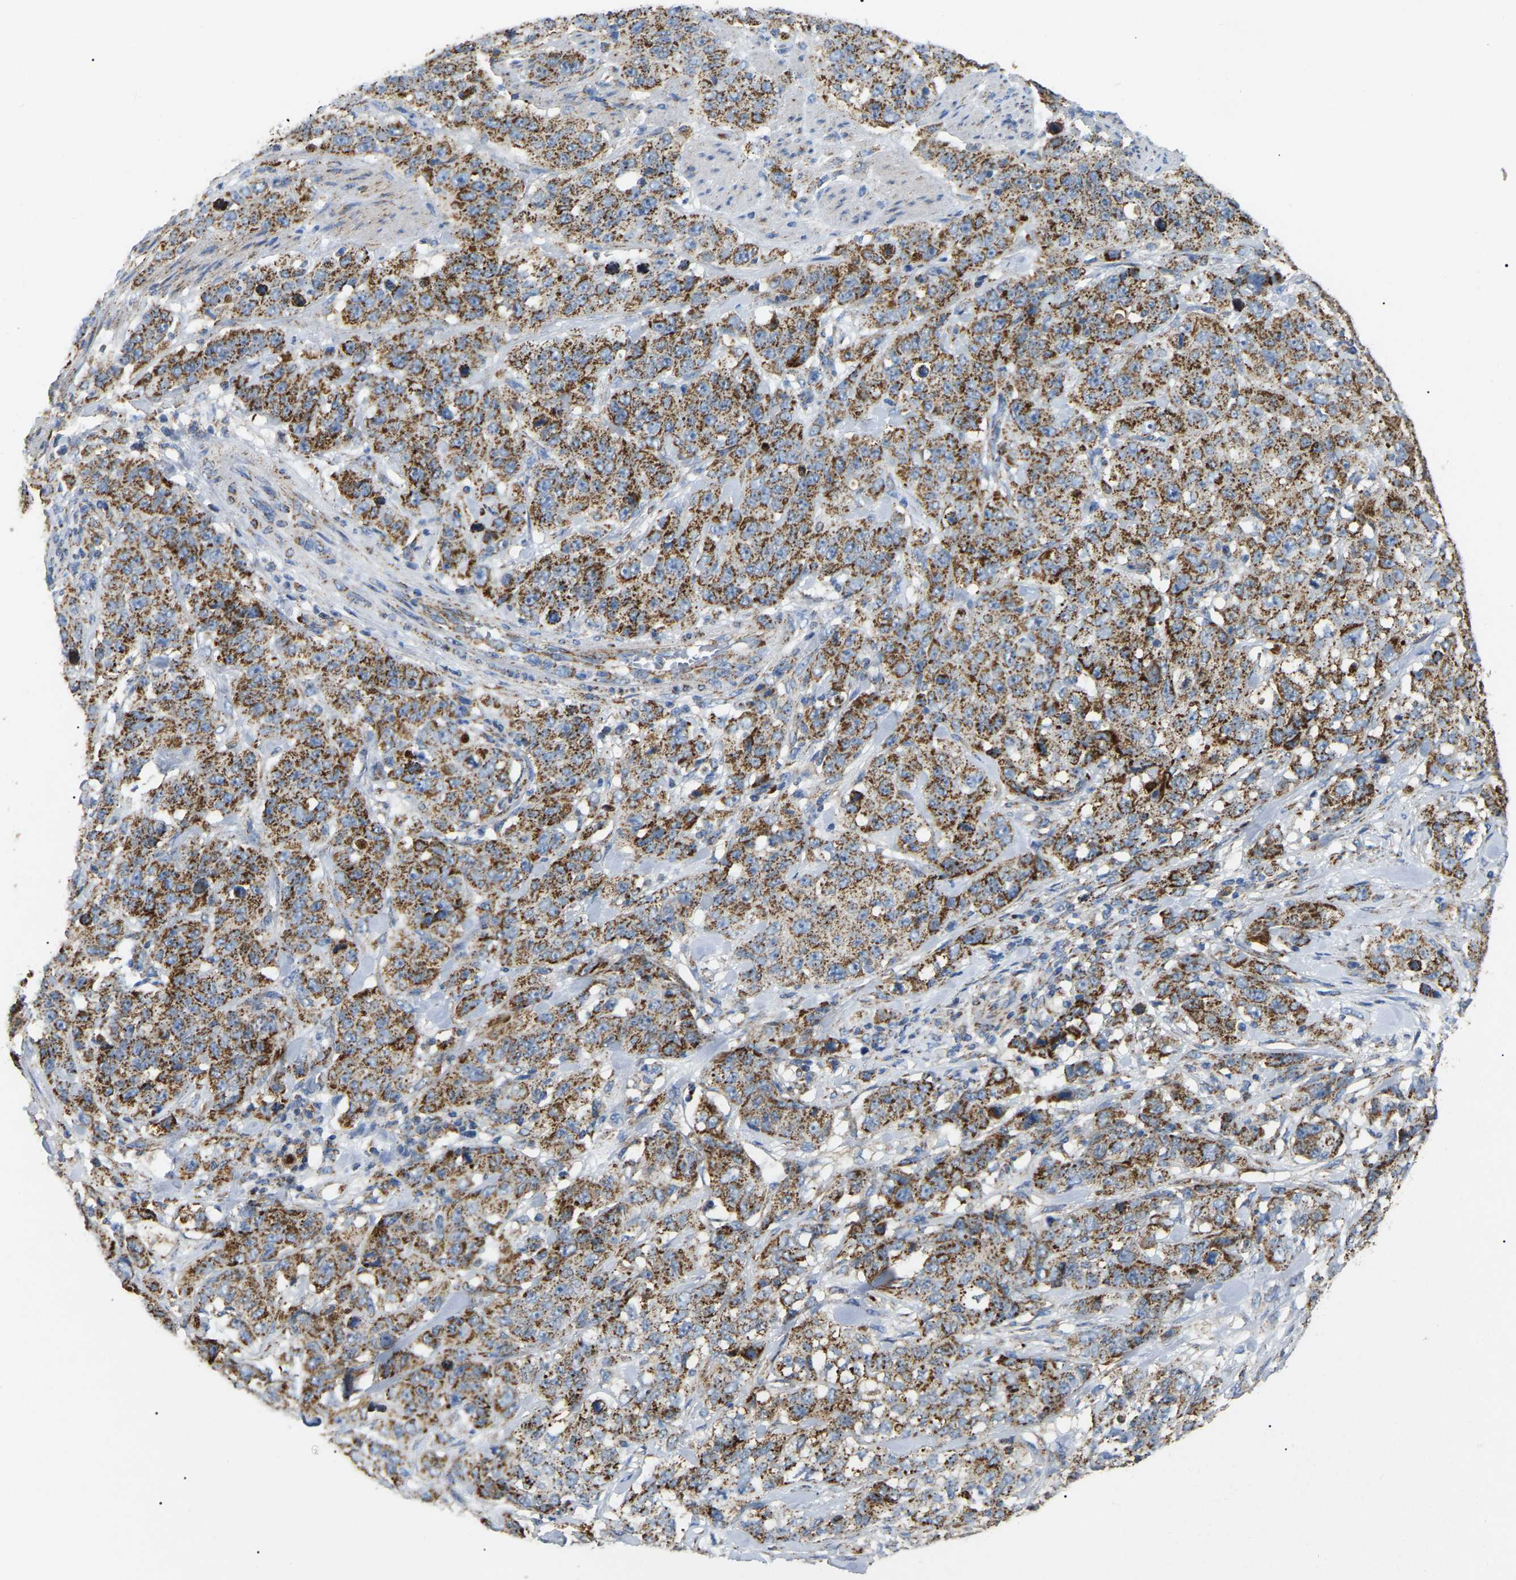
{"staining": {"intensity": "moderate", "quantity": ">75%", "location": "cytoplasmic/membranous"}, "tissue": "stomach cancer", "cell_type": "Tumor cells", "image_type": "cancer", "snomed": [{"axis": "morphology", "description": "Adenocarcinoma, NOS"}, {"axis": "topography", "description": "Stomach"}], "caption": "Protein expression analysis of adenocarcinoma (stomach) demonstrates moderate cytoplasmic/membranous positivity in approximately >75% of tumor cells.", "gene": "HIBADH", "patient": {"sex": "male", "age": 48}}